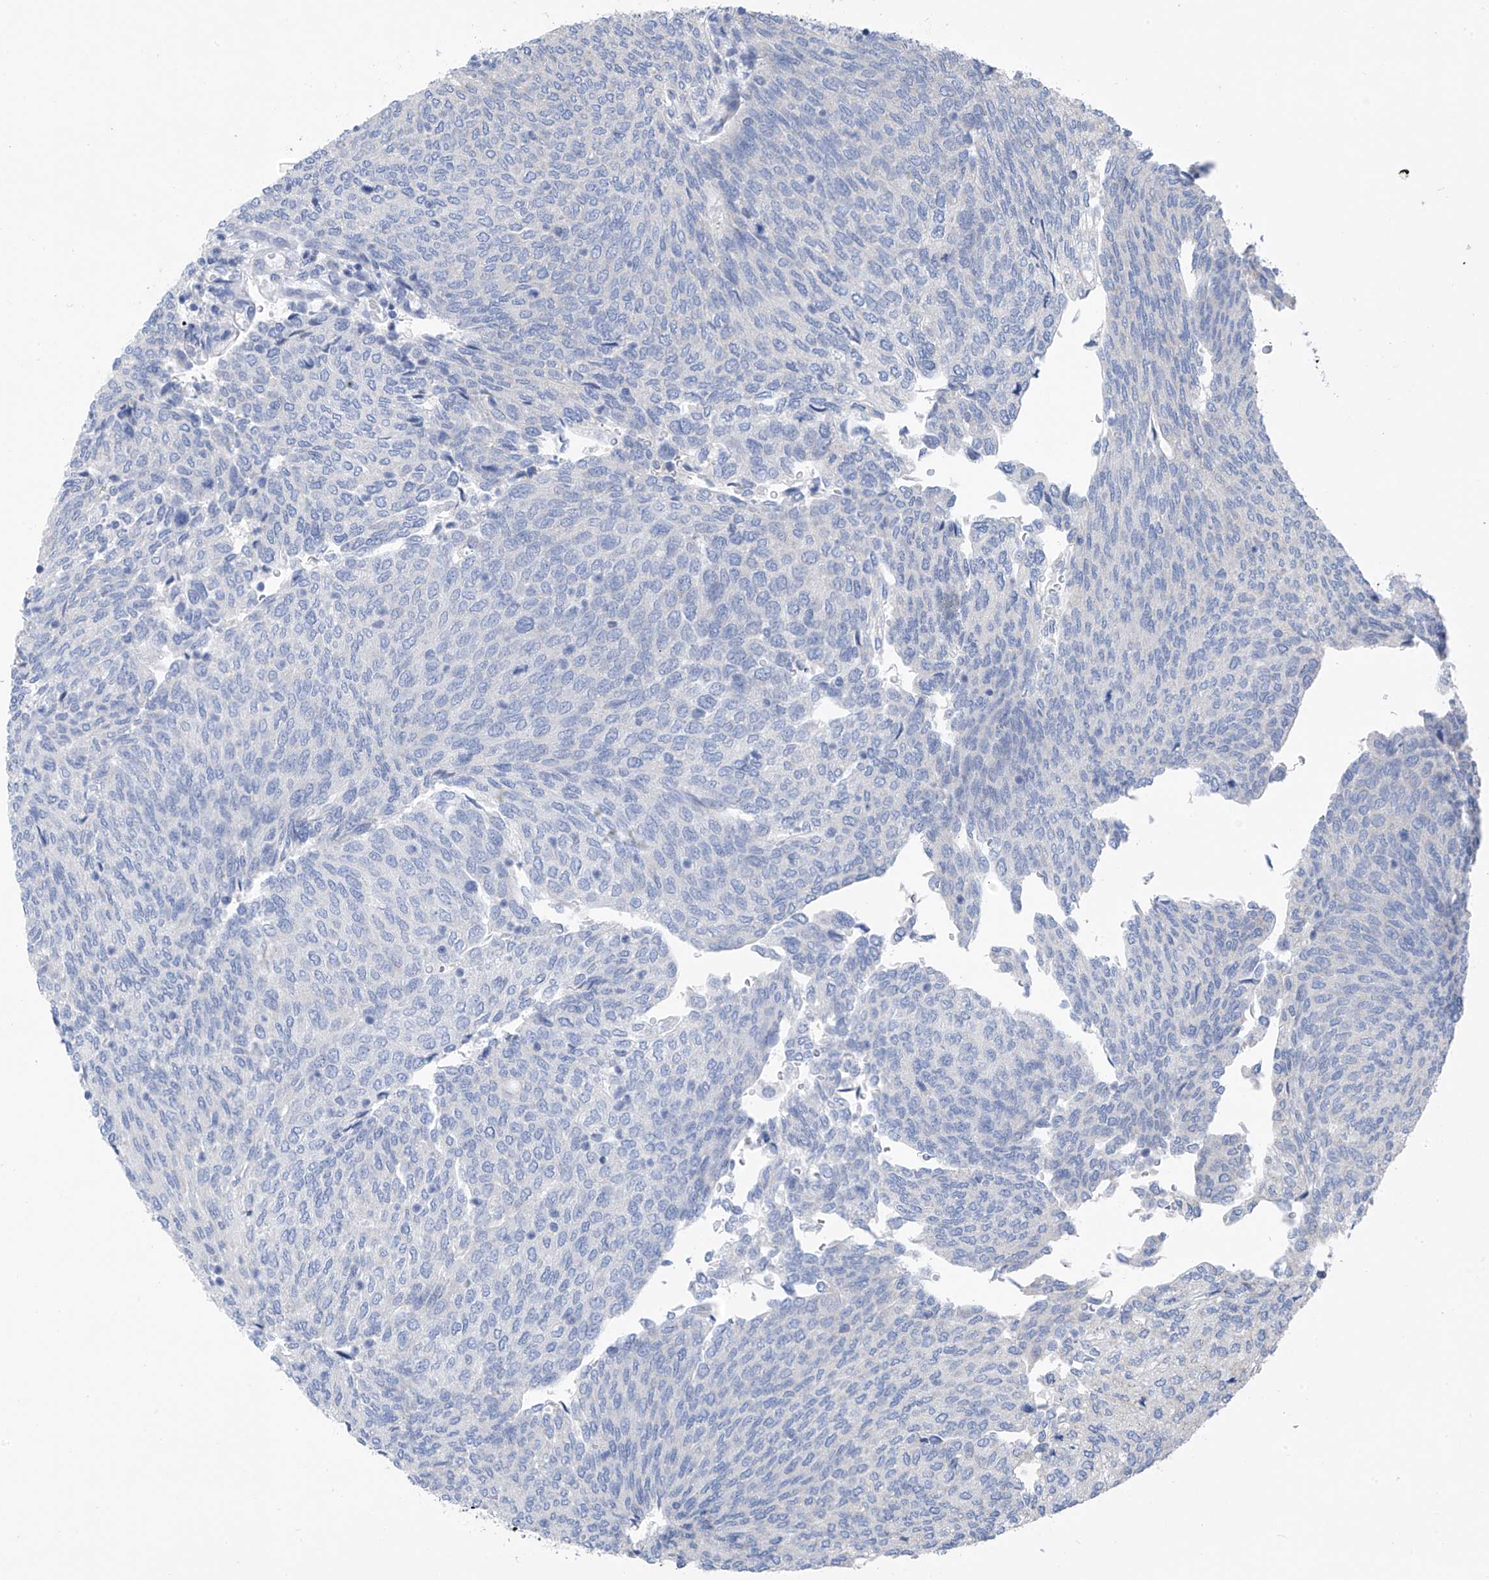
{"staining": {"intensity": "negative", "quantity": "none", "location": "none"}, "tissue": "urothelial cancer", "cell_type": "Tumor cells", "image_type": "cancer", "snomed": [{"axis": "morphology", "description": "Urothelial carcinoma, Low grade"}, {"axis": "topography", "description": "Urinary bladder"}], "caption": "Urothelial carcinoma (low-grade) stained for a protein using immunohistochemistry shows no expression tumor cells.", "gene": "SYN3", "patient": {"sex": "female", "age": 79}}